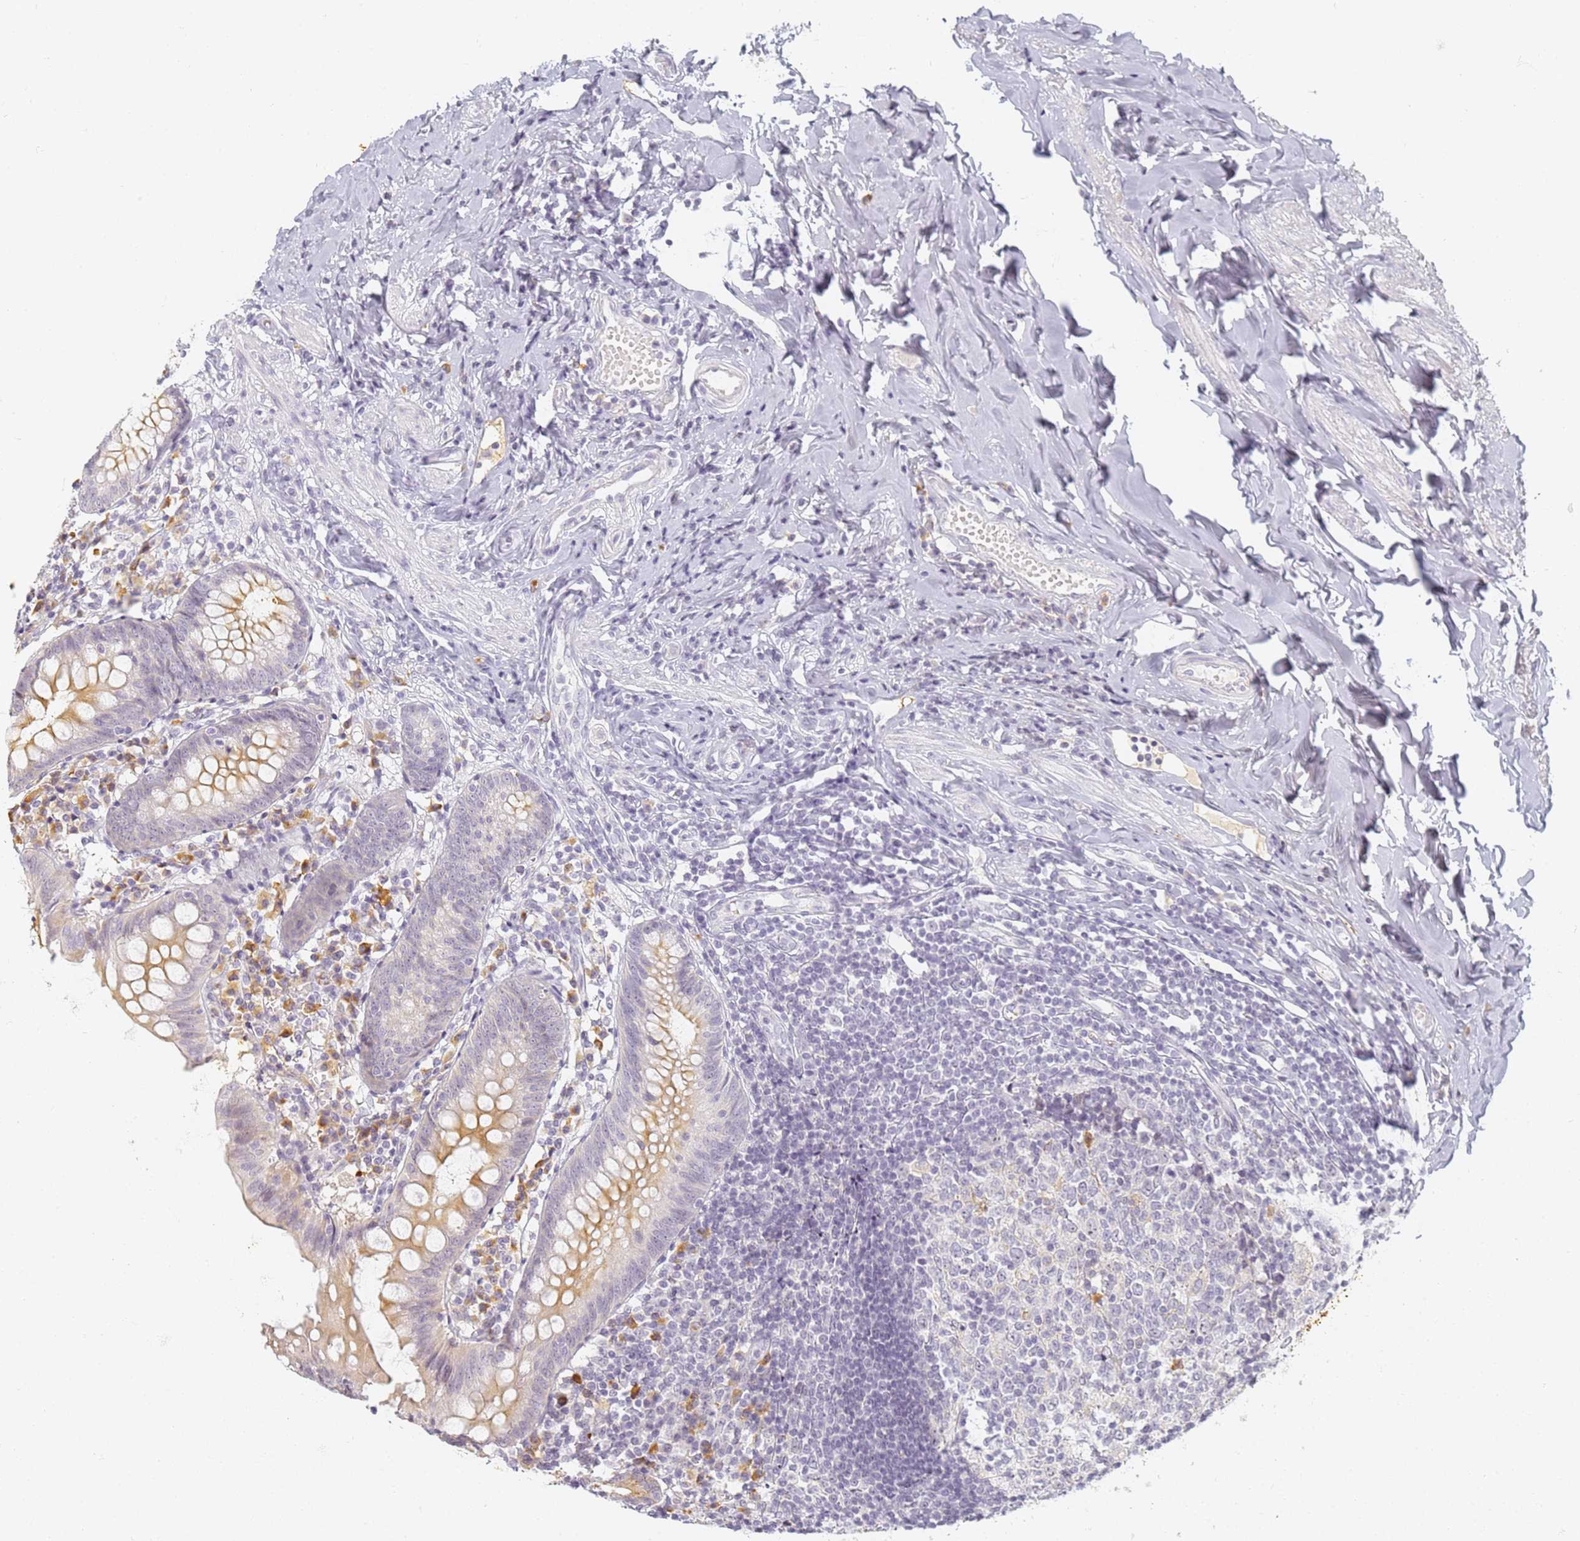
{"staining": {"intensity": "weak", "quantity": "25%-75%", "location": "cytoplasmic/membranous"}, "tissue": "appendix", "cell_type": "Glandular cells", "image_type": "normal", "snomed": [{"axis": "morphology", "description": "Normal tissue, NOS"}, {"axis": "topography", "description": "Appendix"}], "caption": "The image reveals staining of unremarkable appendix, revealing weak cytoplasmic/membranous protein staining (brown color) within glandular cells.", "gene": "SLC38A9", "patient": {"sex": "female", "age": 54}}